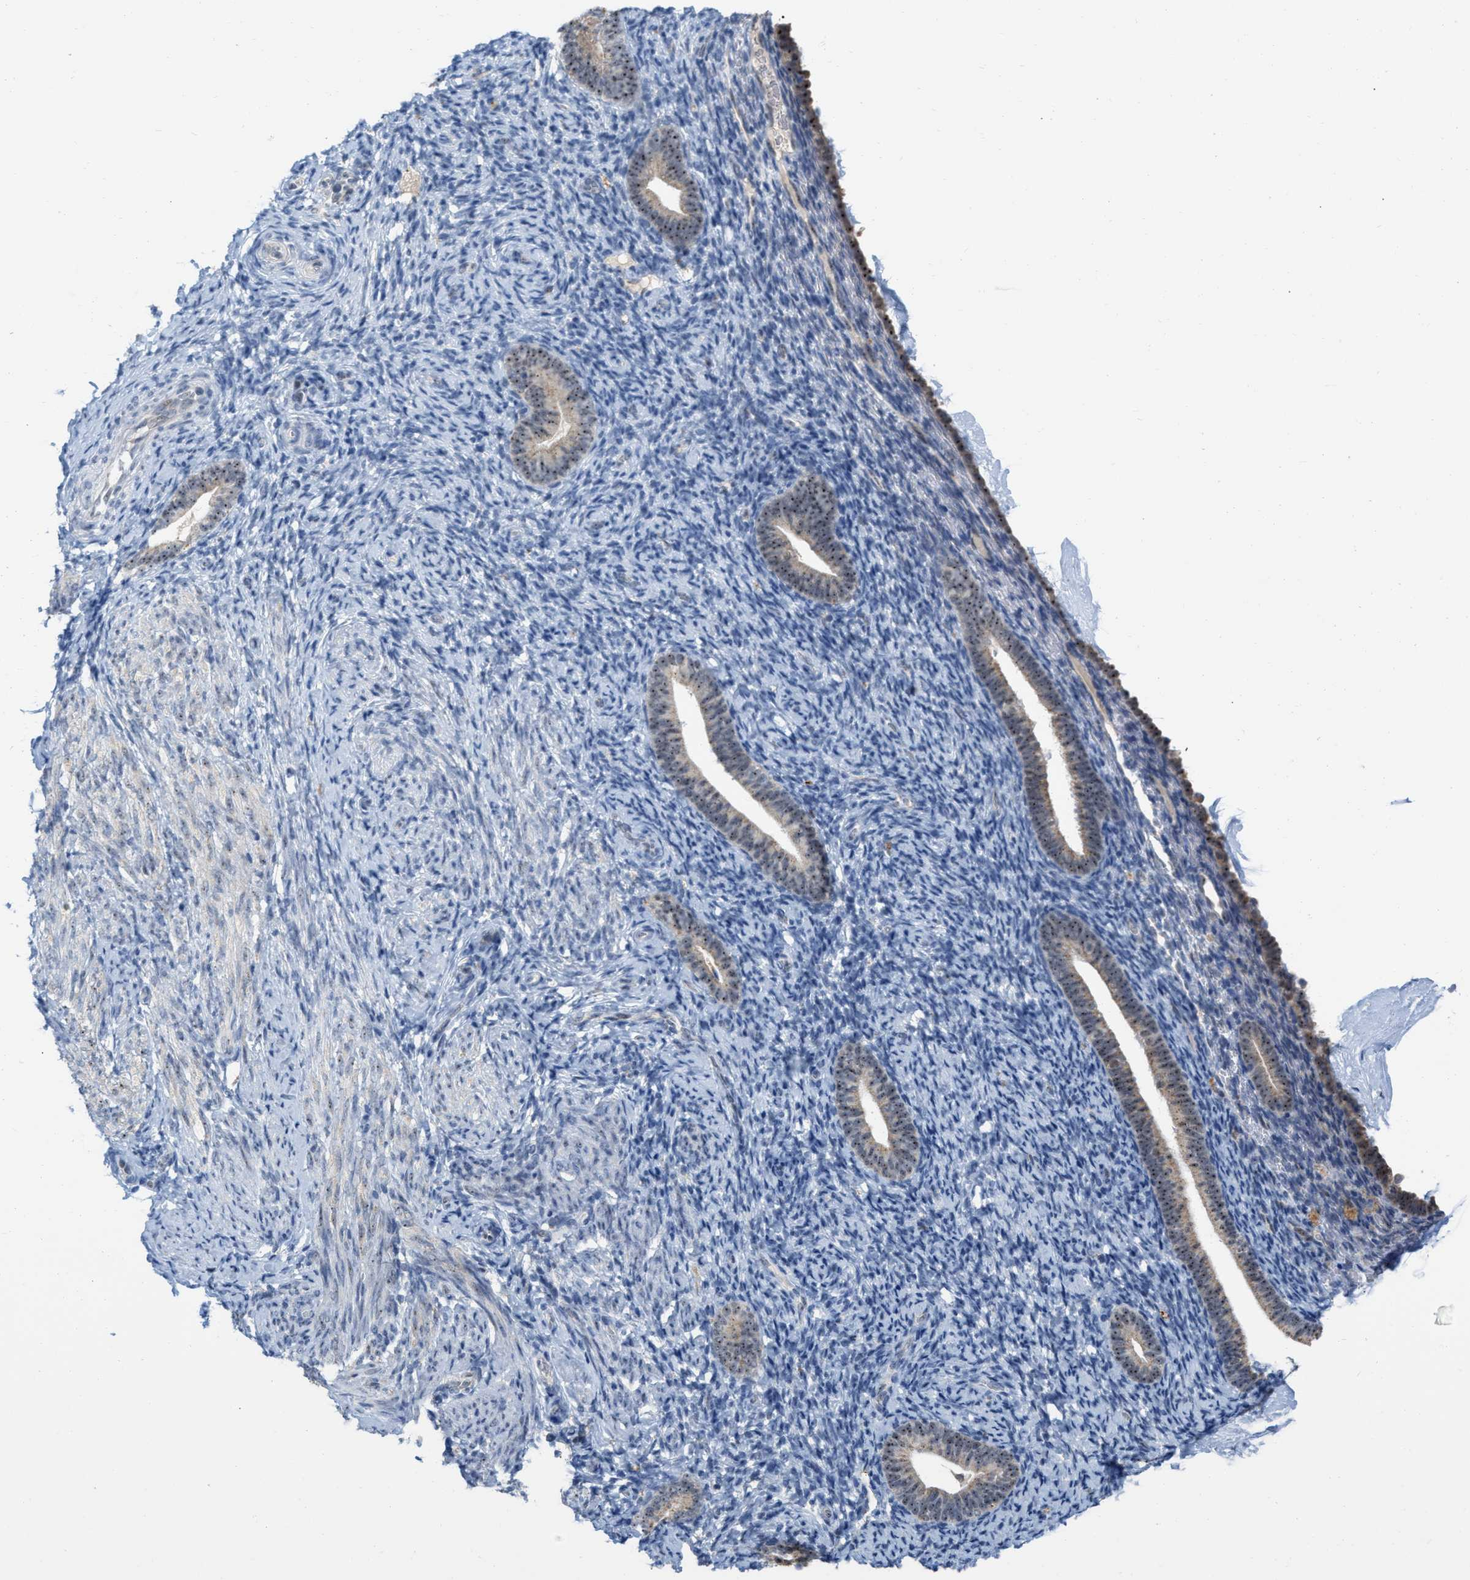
{"staining": {"intensity": "negative", "quantity": "none", "location": "none"}, "tissue": "endometrium", "cell_type": "Cells in endometrial stroma", "image_type": "normal", "snomed": [{"axis": "morphology", "description": "Normal tissue, NOS"}, {"axis": "topography", "description": "Endometrium"}], "caption": "An image of endometrium stained for a protein displays no brown staining in cells in endometrial stroma.", "gene": "ELAC2", "patient": {"sex": "female", "age": 51}}